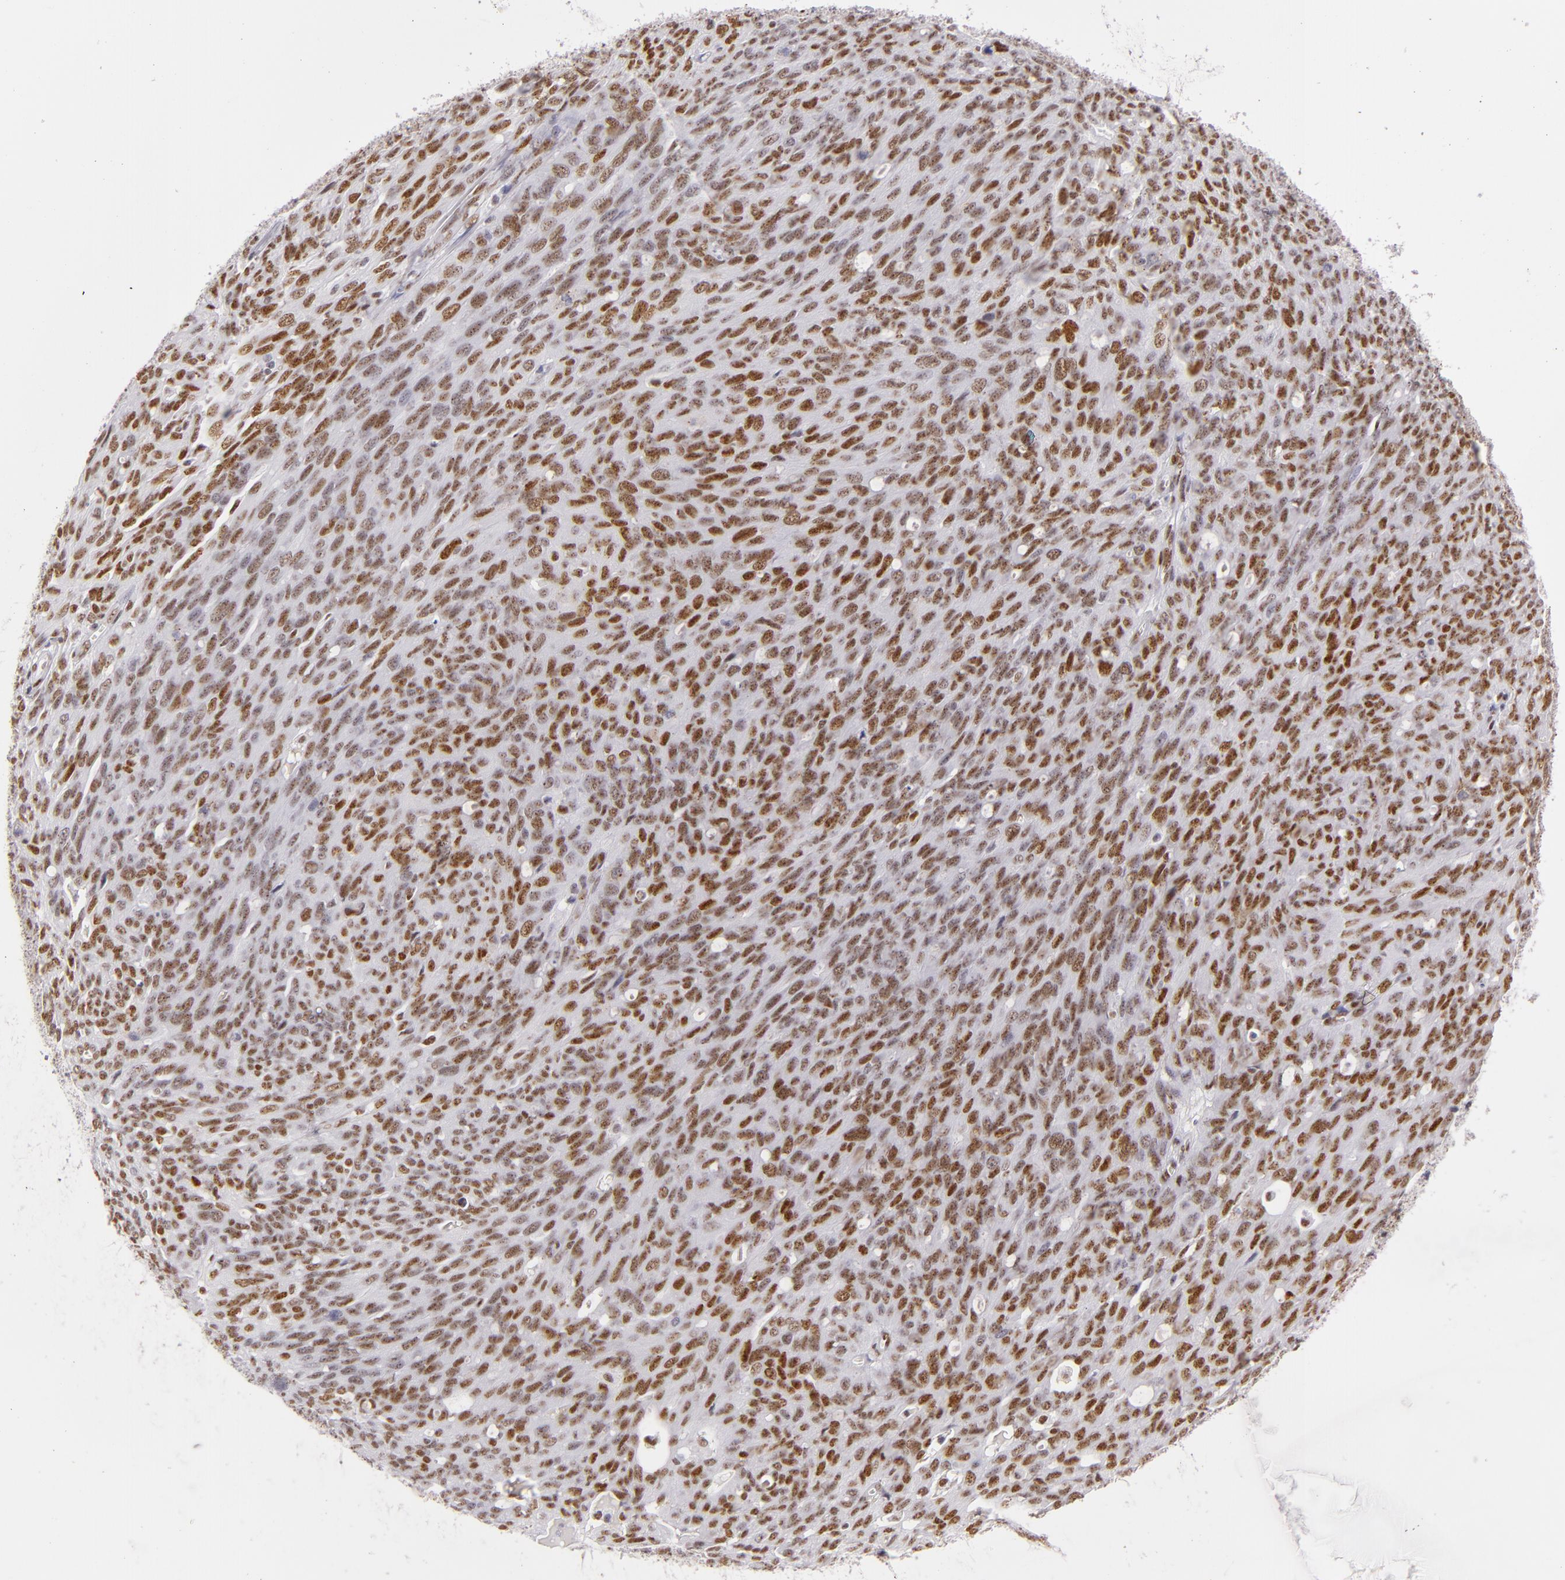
{"staining": {"intensity": "strong", "quantity": ">75%", "location": "nuclear"}, "tissue": "ovarian cancer", "cell_type": "Tumor cells", "image_type": "cancer", "snomed": [{"axis": "morphology", "description": "Carcinoma, endometroid"}, {"axis": "topography", "description": "Ovary"}], "caption": "This is a histology image of IHC staining of ovarian cancer (endometroid carcinoma), which shows strong positivity in the nuclear of tumor cells.", "gene": "TOP3A", "patient": {"sex": "female", "age": 60}}